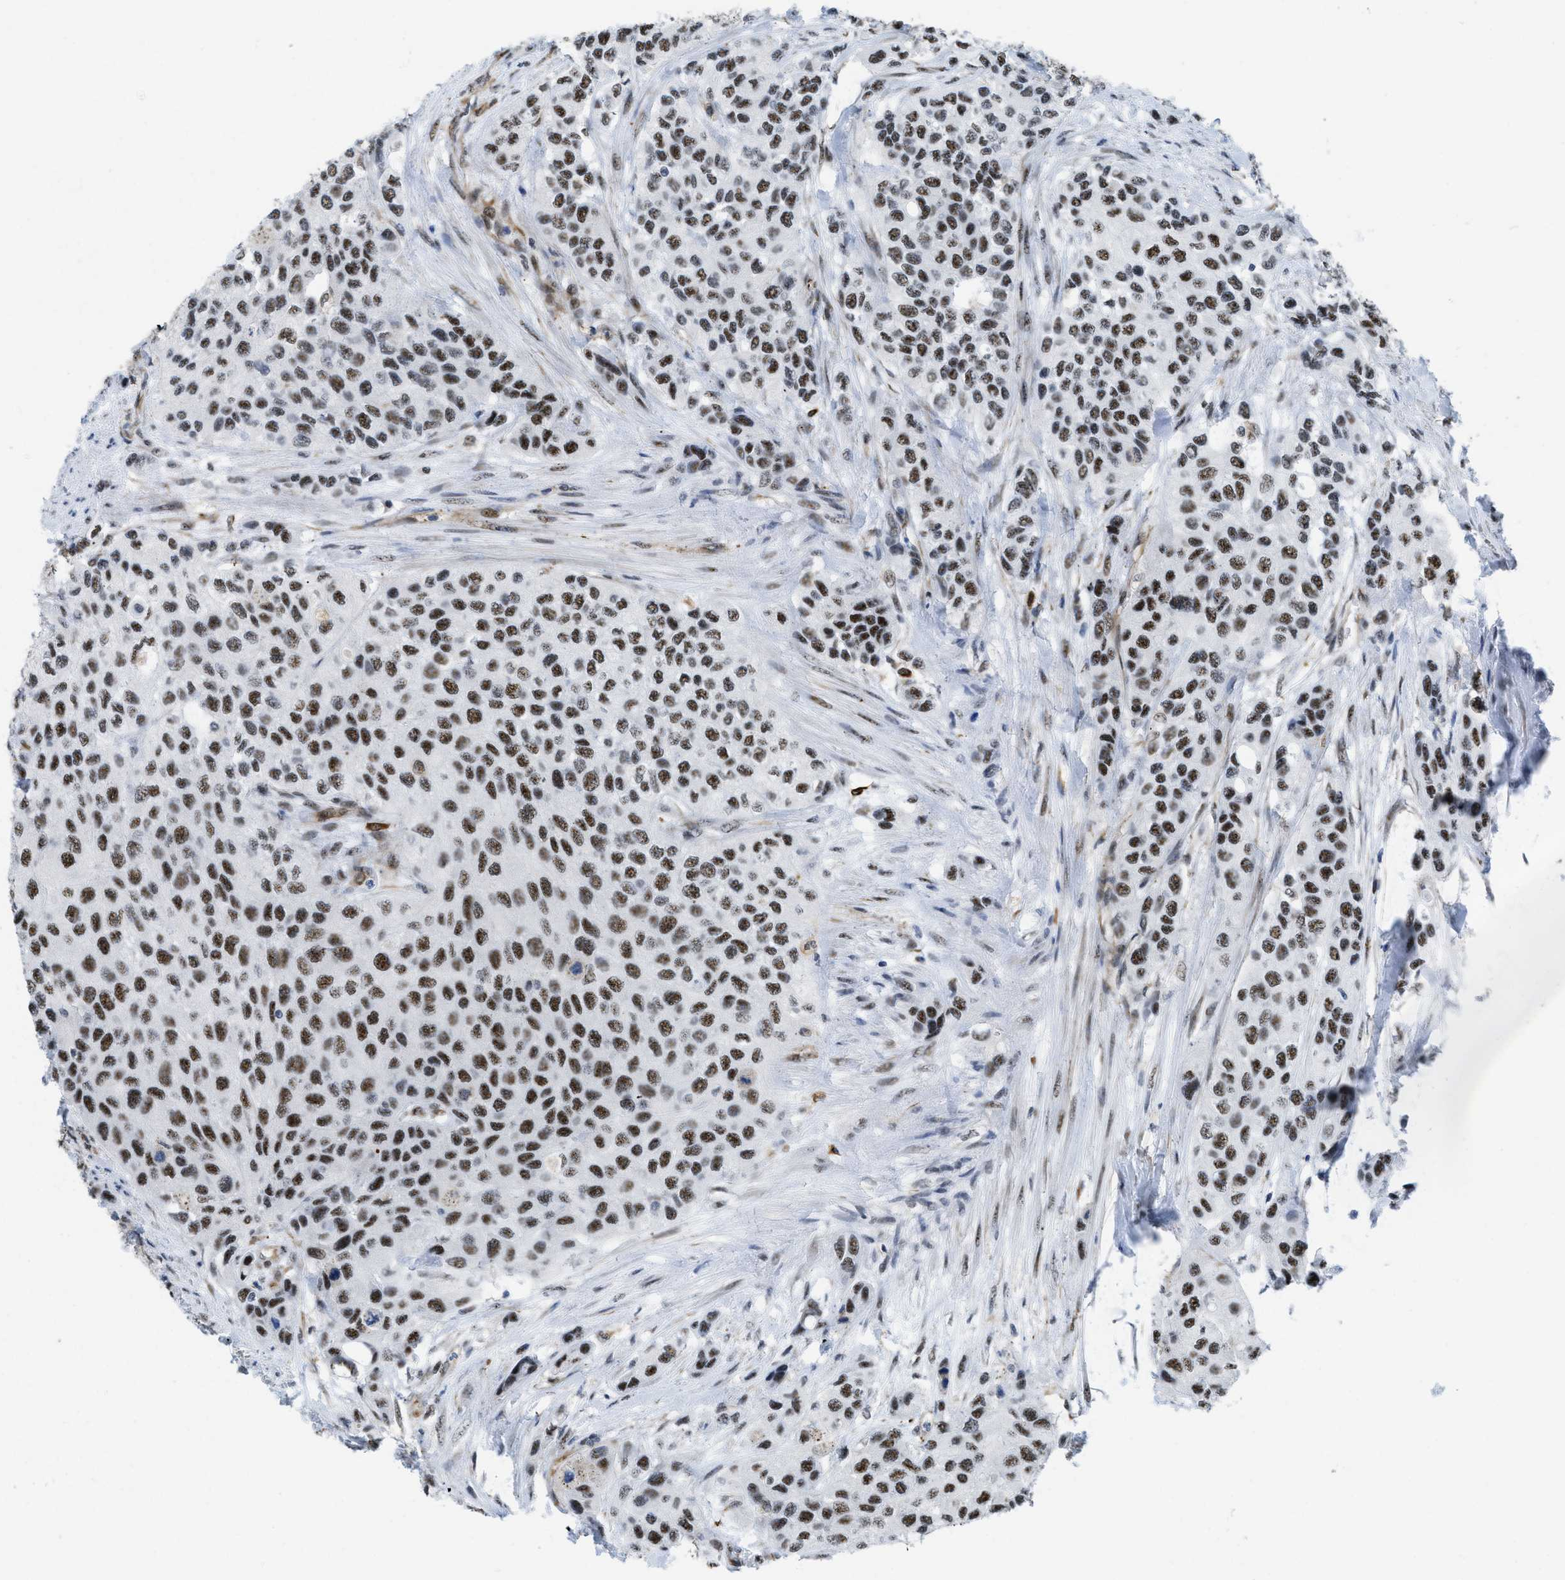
{"staining": {"intensity": "moderate", "quantity": ">75%", "location": "nuclear"}, "tissue": "urothelial cancer", "cell_type": "Tumor cells", "image_type": "cancer", "snomed": [{"axis": "morphology", "description": "Urothelial carcinoma, High grade"}, {"axis": "topography", "description": "Urinary bladder"}], "caption": "High-magnification brightfield microscopy of high-grade urothelial carcinoma stained with DAB (3,3'-diaminobenzidine) (brown) and counterstained with hematoxylin (blue). tumor cells exhibit moderate nuclear staining is present in about>75% of cells.", "gene": "LRRC8B", "patient": {"sex": "female", "age": 56}}